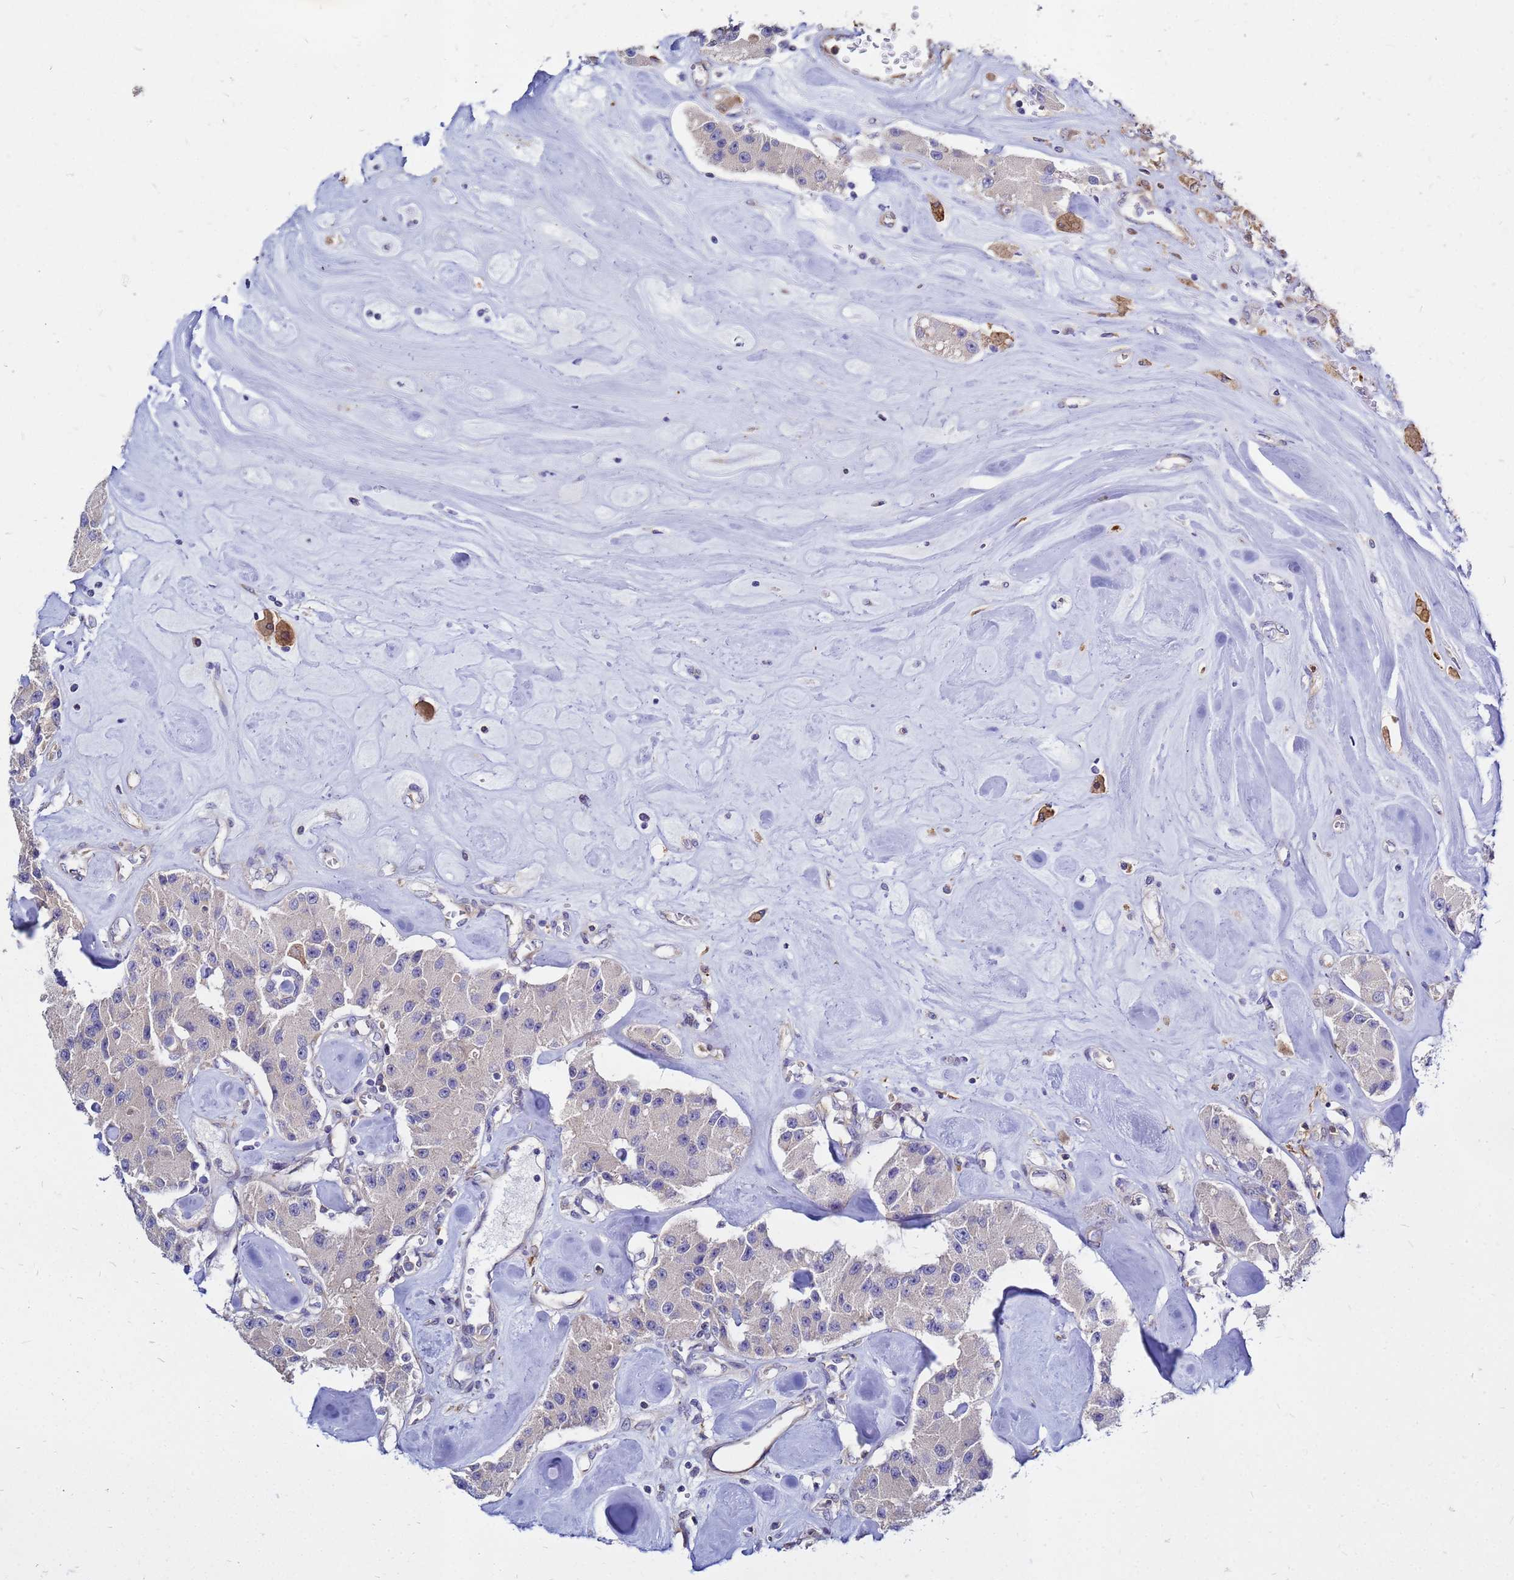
{"staining": {"intensity": "negative", "quantity": "none", "location": "none"}, "tissue": "carcinoid", "cell_type": "Tumor cells", "image_type": "cancer", "snomed": [{"axis": "morphology", "description": "Carcinoid, malignant, NOS"}, {"axis": "topography", "description": "Pancreas"}], "caption": "Photomicrograph shows no protein expression in tumor cells of carcinoid tissue.", "gene": "MOB2", "patient": {"sex": "male", "age": 41}}